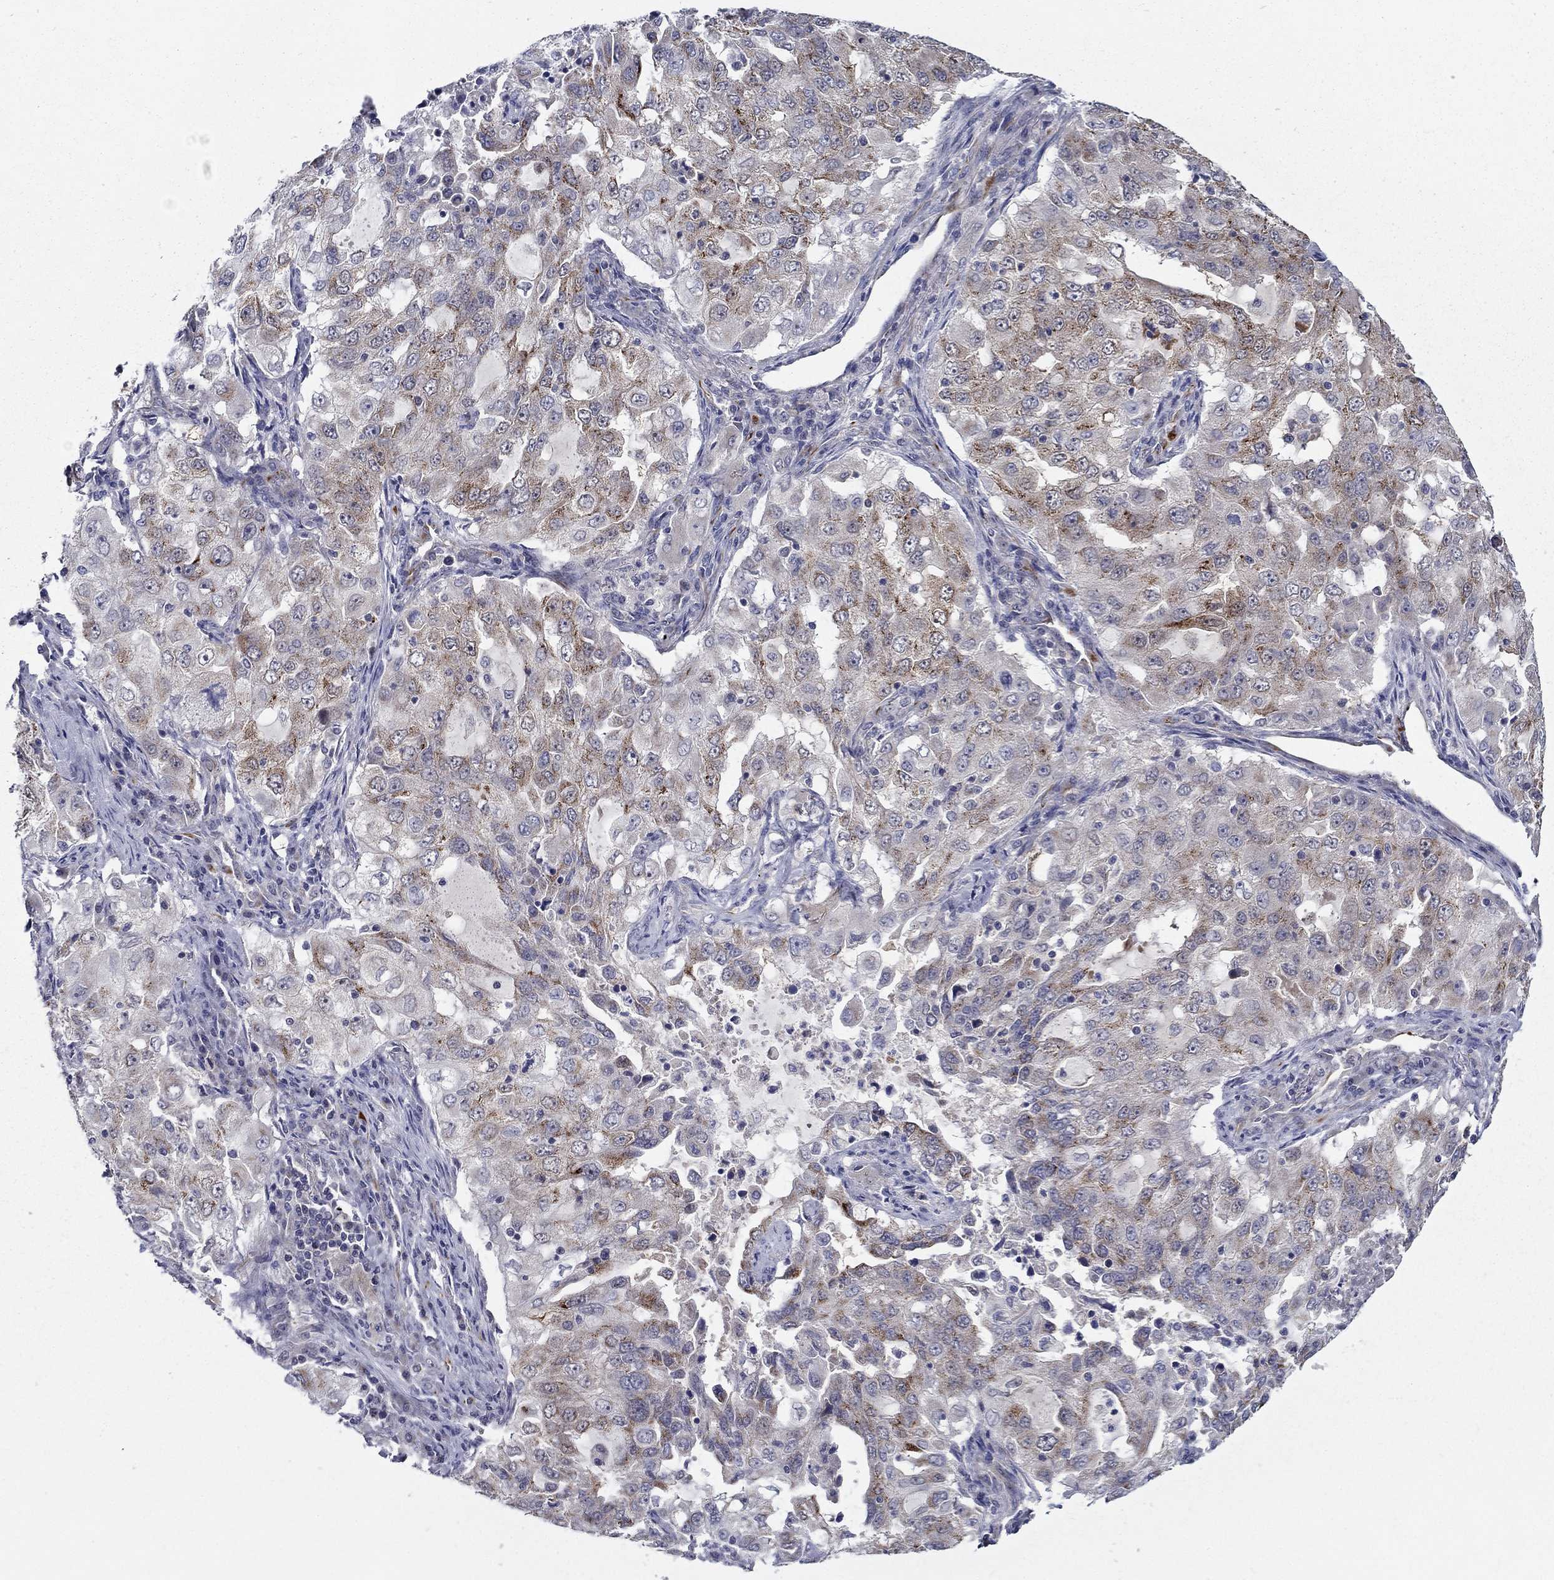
{"staining": {"intensity": "moderate", "quantity": "25%-75%", "location": "cytoplasmic/membranous"}, "tissue": "lung cancer", "cell_type": "Tumor cells", "image_type": "cancer", "snomed": [{"axis": "morphology", "description": "Adenocarcinoma, NOS"}, {"axis": "topography", "description": "Lung"}], "caption": "Lung cancer stained with IHC reveals moderate cytoplasmic/membranous positivity in approximately 25%-75% of tumor cells.", "gene": "LACTB2", "patient": {"sex": "female", "age": 61}}